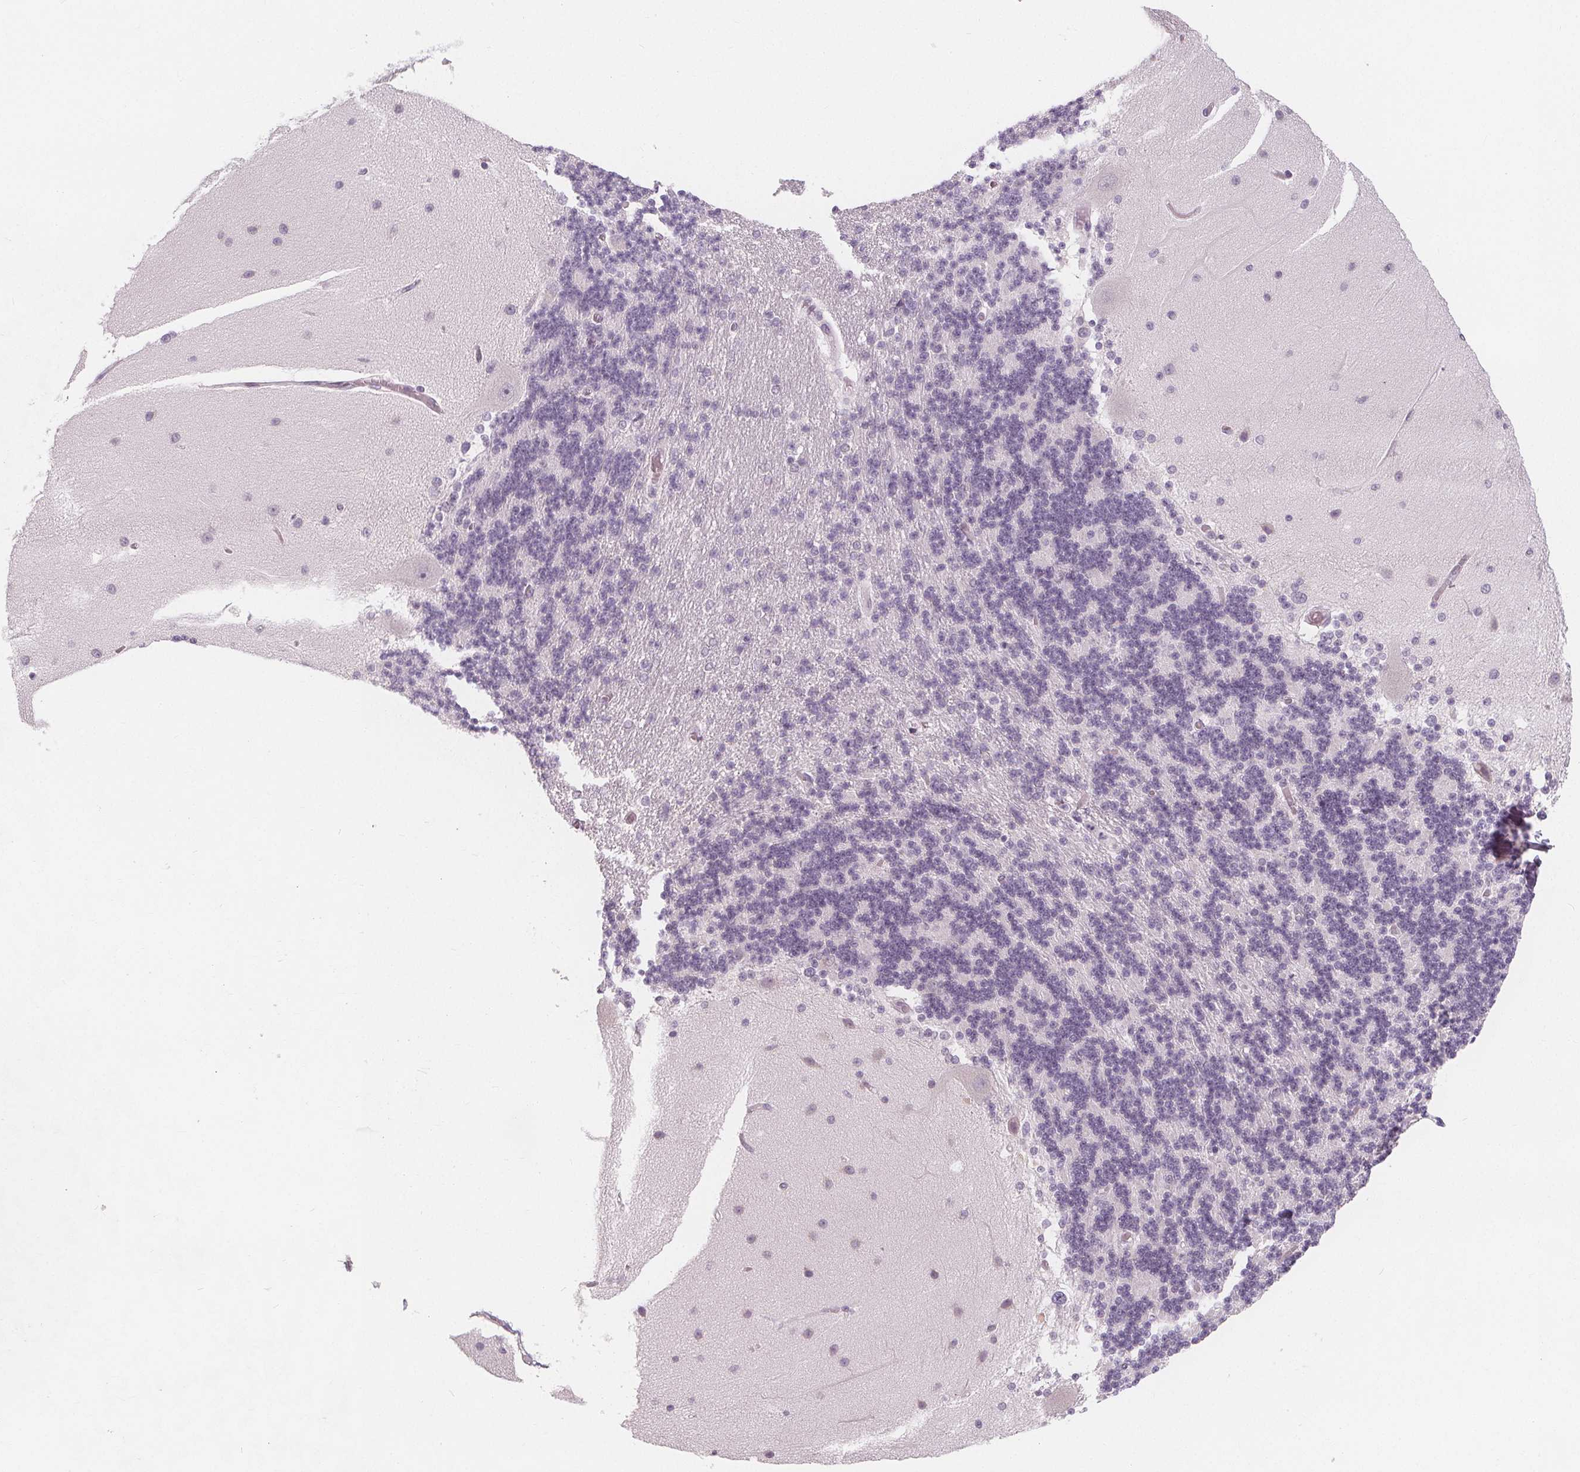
{"staining": {"intensity": "negative", "quantity": "none", "location": "none"}, "tissue": "cerebellum", "cell_type": "Cells in granular layer", "image_type": "normal", "snomed": [{"axis": "morphology", "description": "Normal tissue, NOS"}, {"axis": "topography", "description": "Cerebellum"}], "caption": "DAB immunohistochemical staining of unremarkable human cerebellum exhibits no significant staining in cells in granular layer. (Stains: DAB immunohistochemistry with hematoxylin counter stain, Microscopy: brightfield microscopy at high magnification).", "gene": "TIPIN", "patient": {"sex": "female", "age": 54}}